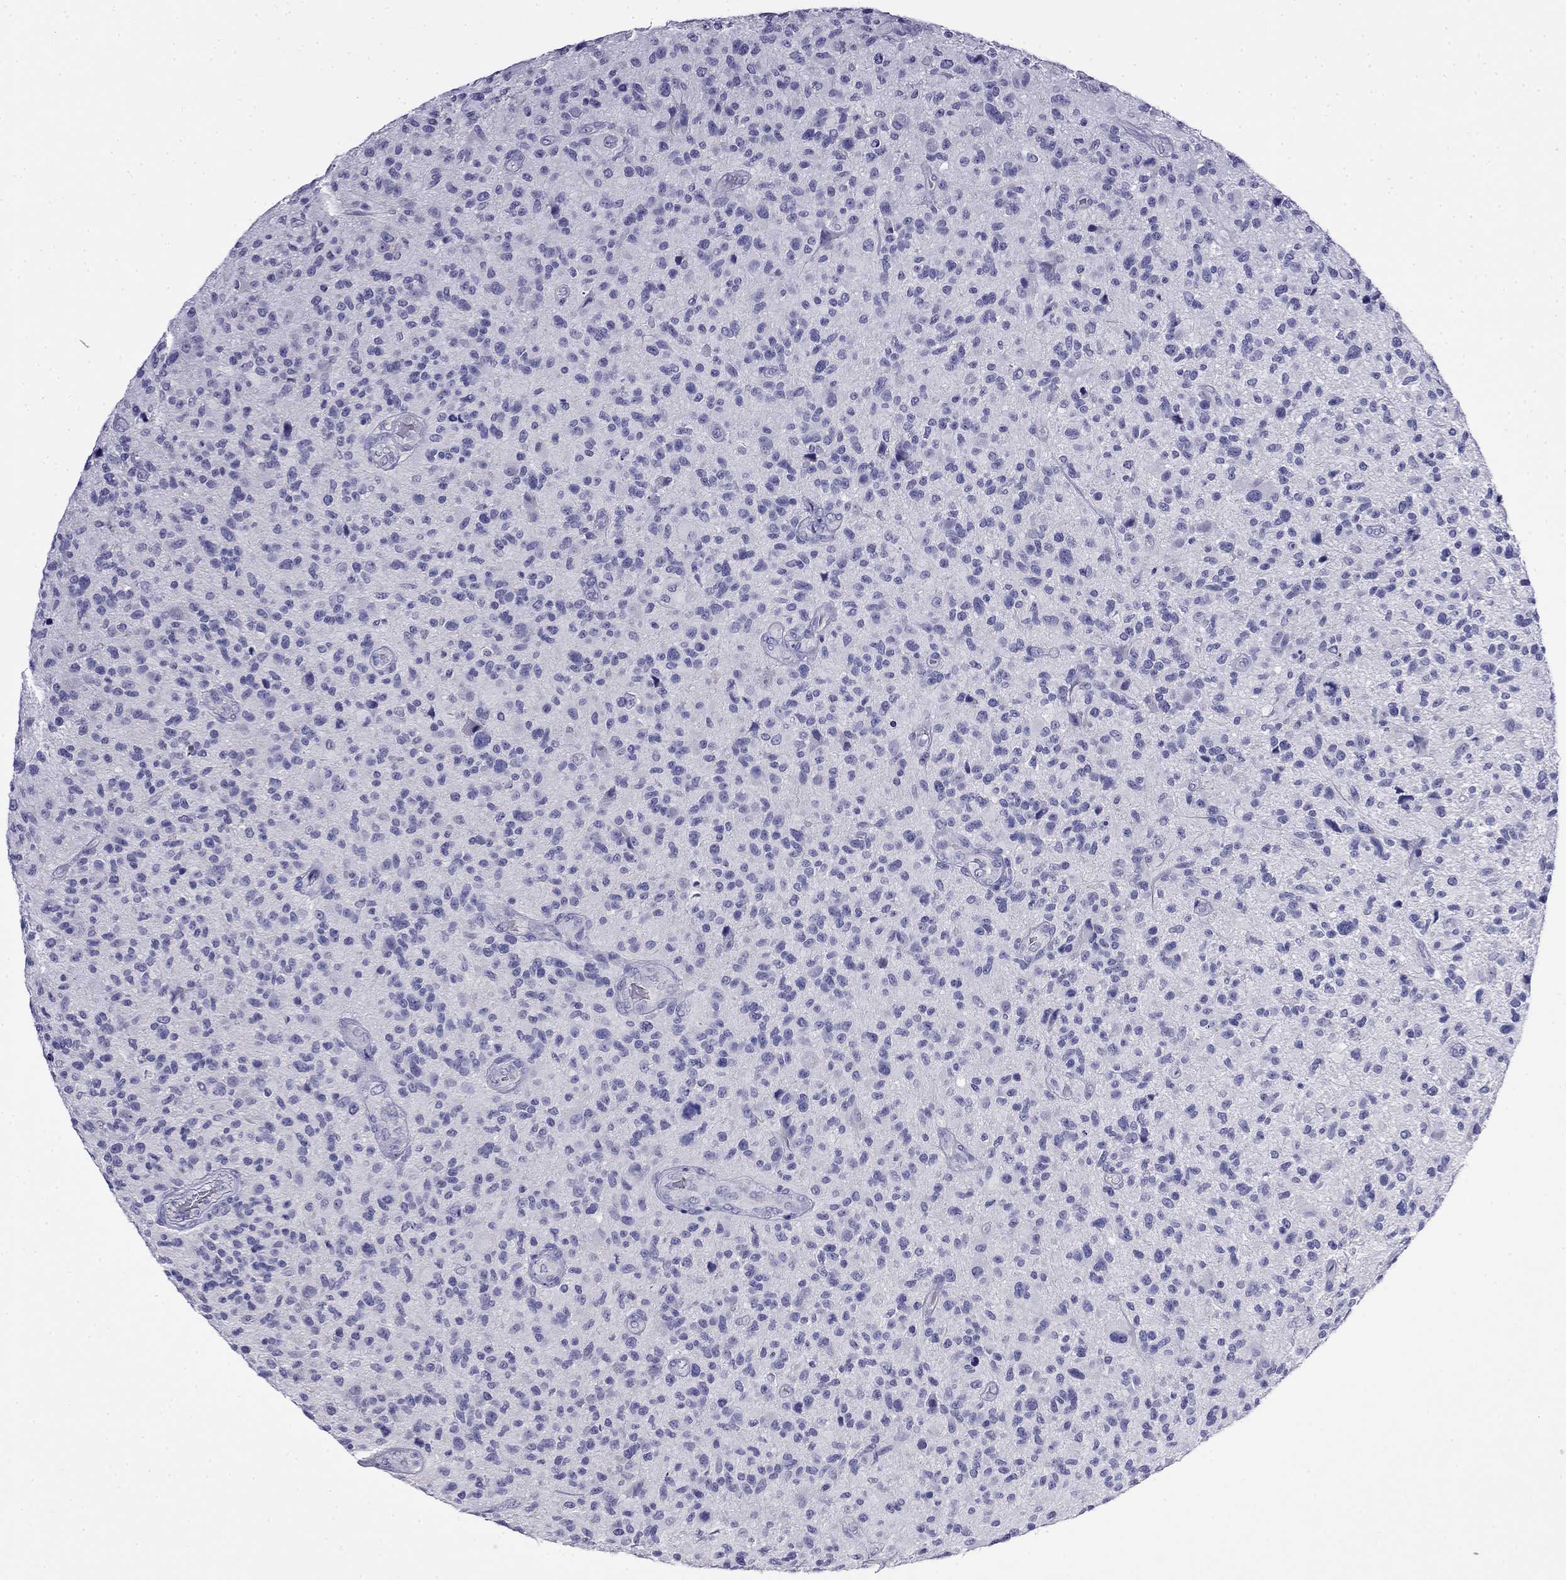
{"staining": {"intensity": "negative", "quantity": "none", "location": "none"}, "tissue": "glioma", "cell_type": "Tumor cells", "image_type": "cancer", "snomed": [{"axis": "morphology", "description": "Glioma, malignant, High grade"}, {"axis": "topography", "description": "Brain"}], "caption": "Malignant glioma (high-grade) stained for a protein using immunohistochemistry demonstrates no positivity tumor cells.", "gene": "MYO15A", "patient": {"sex": "male", "age": 47}}